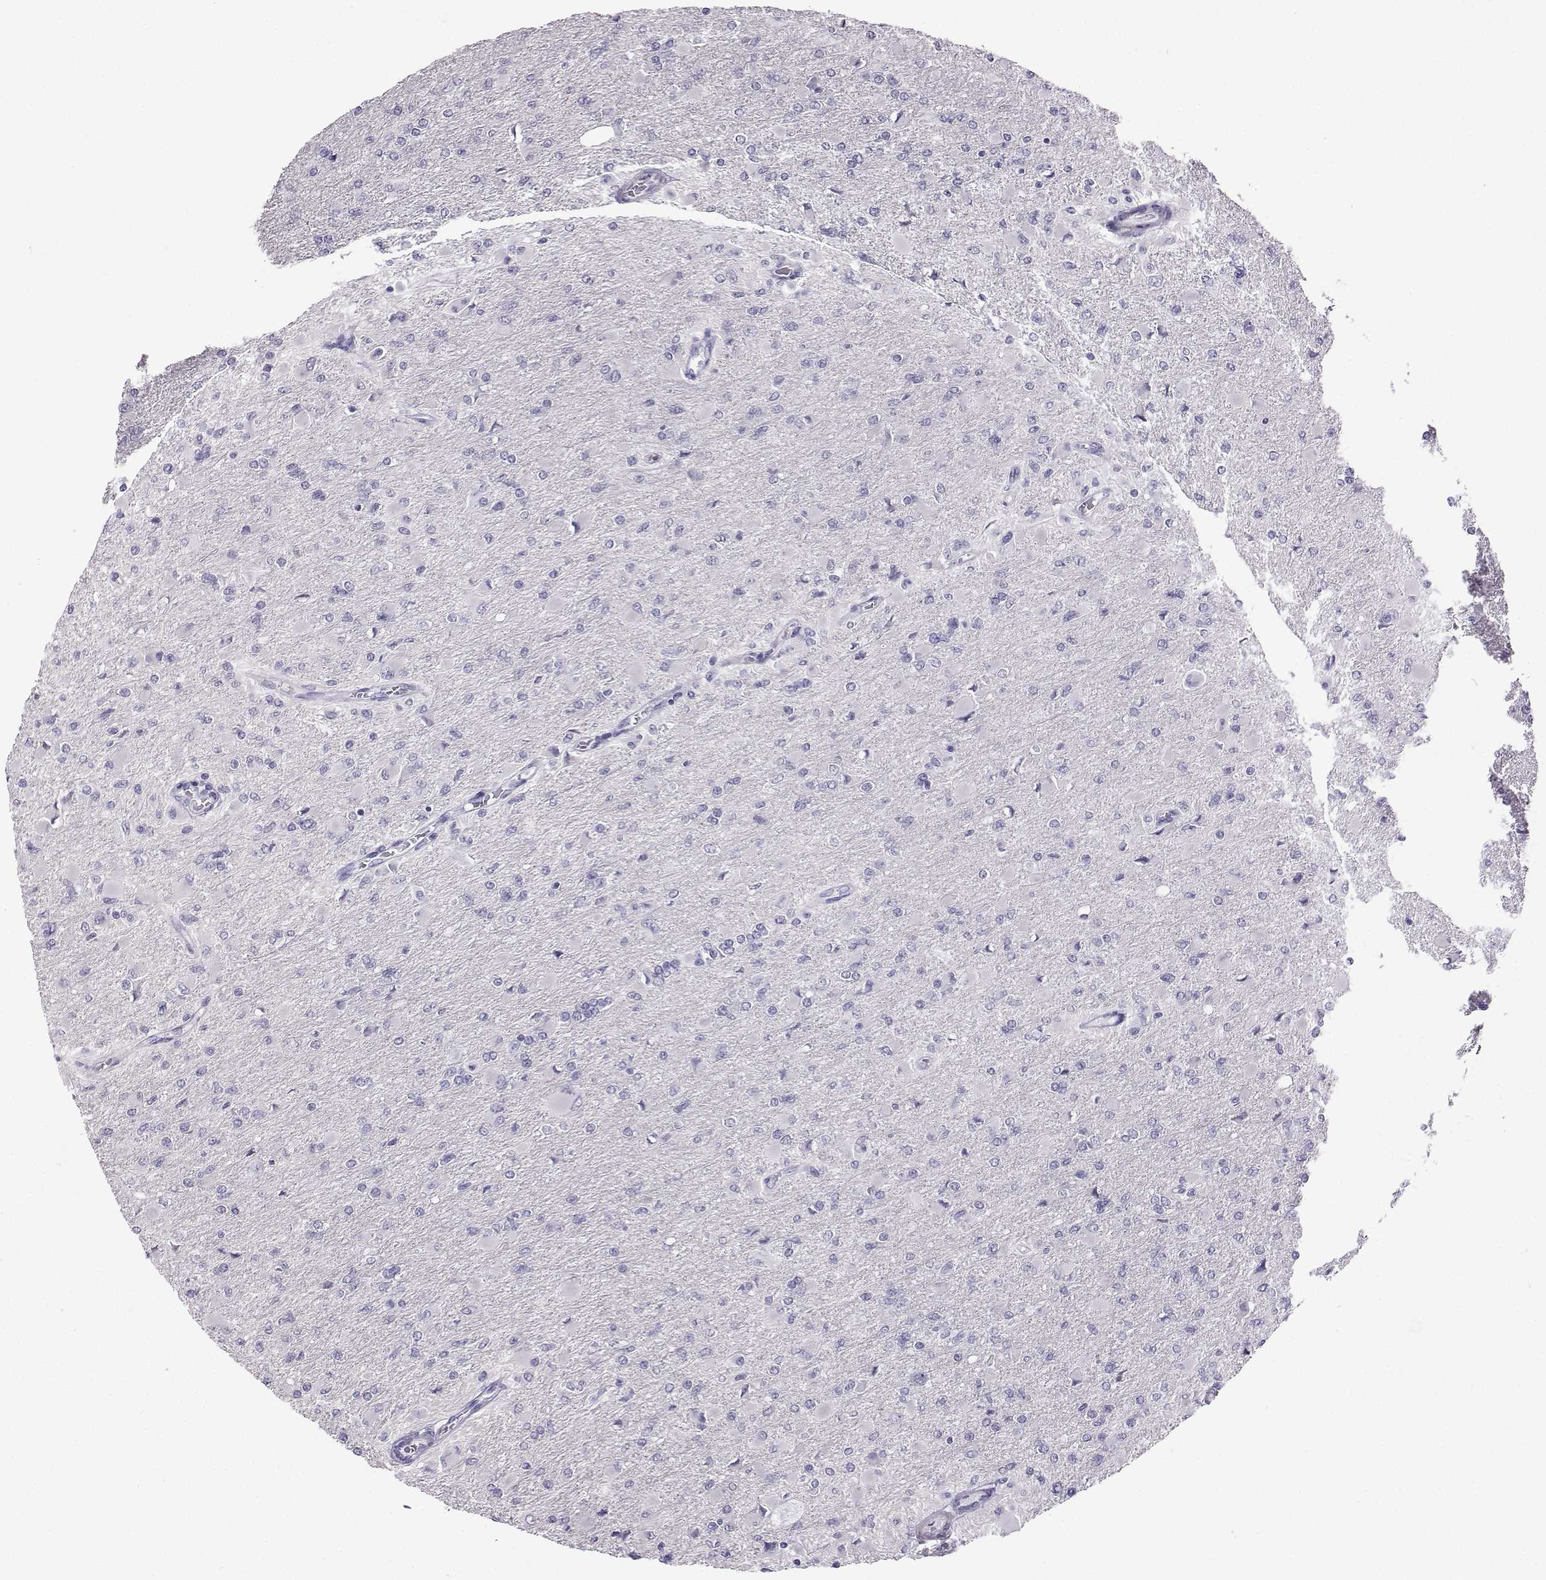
{"staining": {"intensity": "negative", "quantity": "none", "location": "none"}, "tissue": "glioma", "cell_type": "Tumor cells", "image_type": "cancer", "snomed": [{"axis": "morphology", "description": "Glioma, malignant, High grade"}, {"axis": "topography", "description": "Cerebral cortex"}], "caption": "High power microscopy photomicrograph of an immunohistochemistry image of glioma, revealing no significant expression in tumor cells.", "gene": "KIF17", "patient": {"sex": "female", "age": 36}}